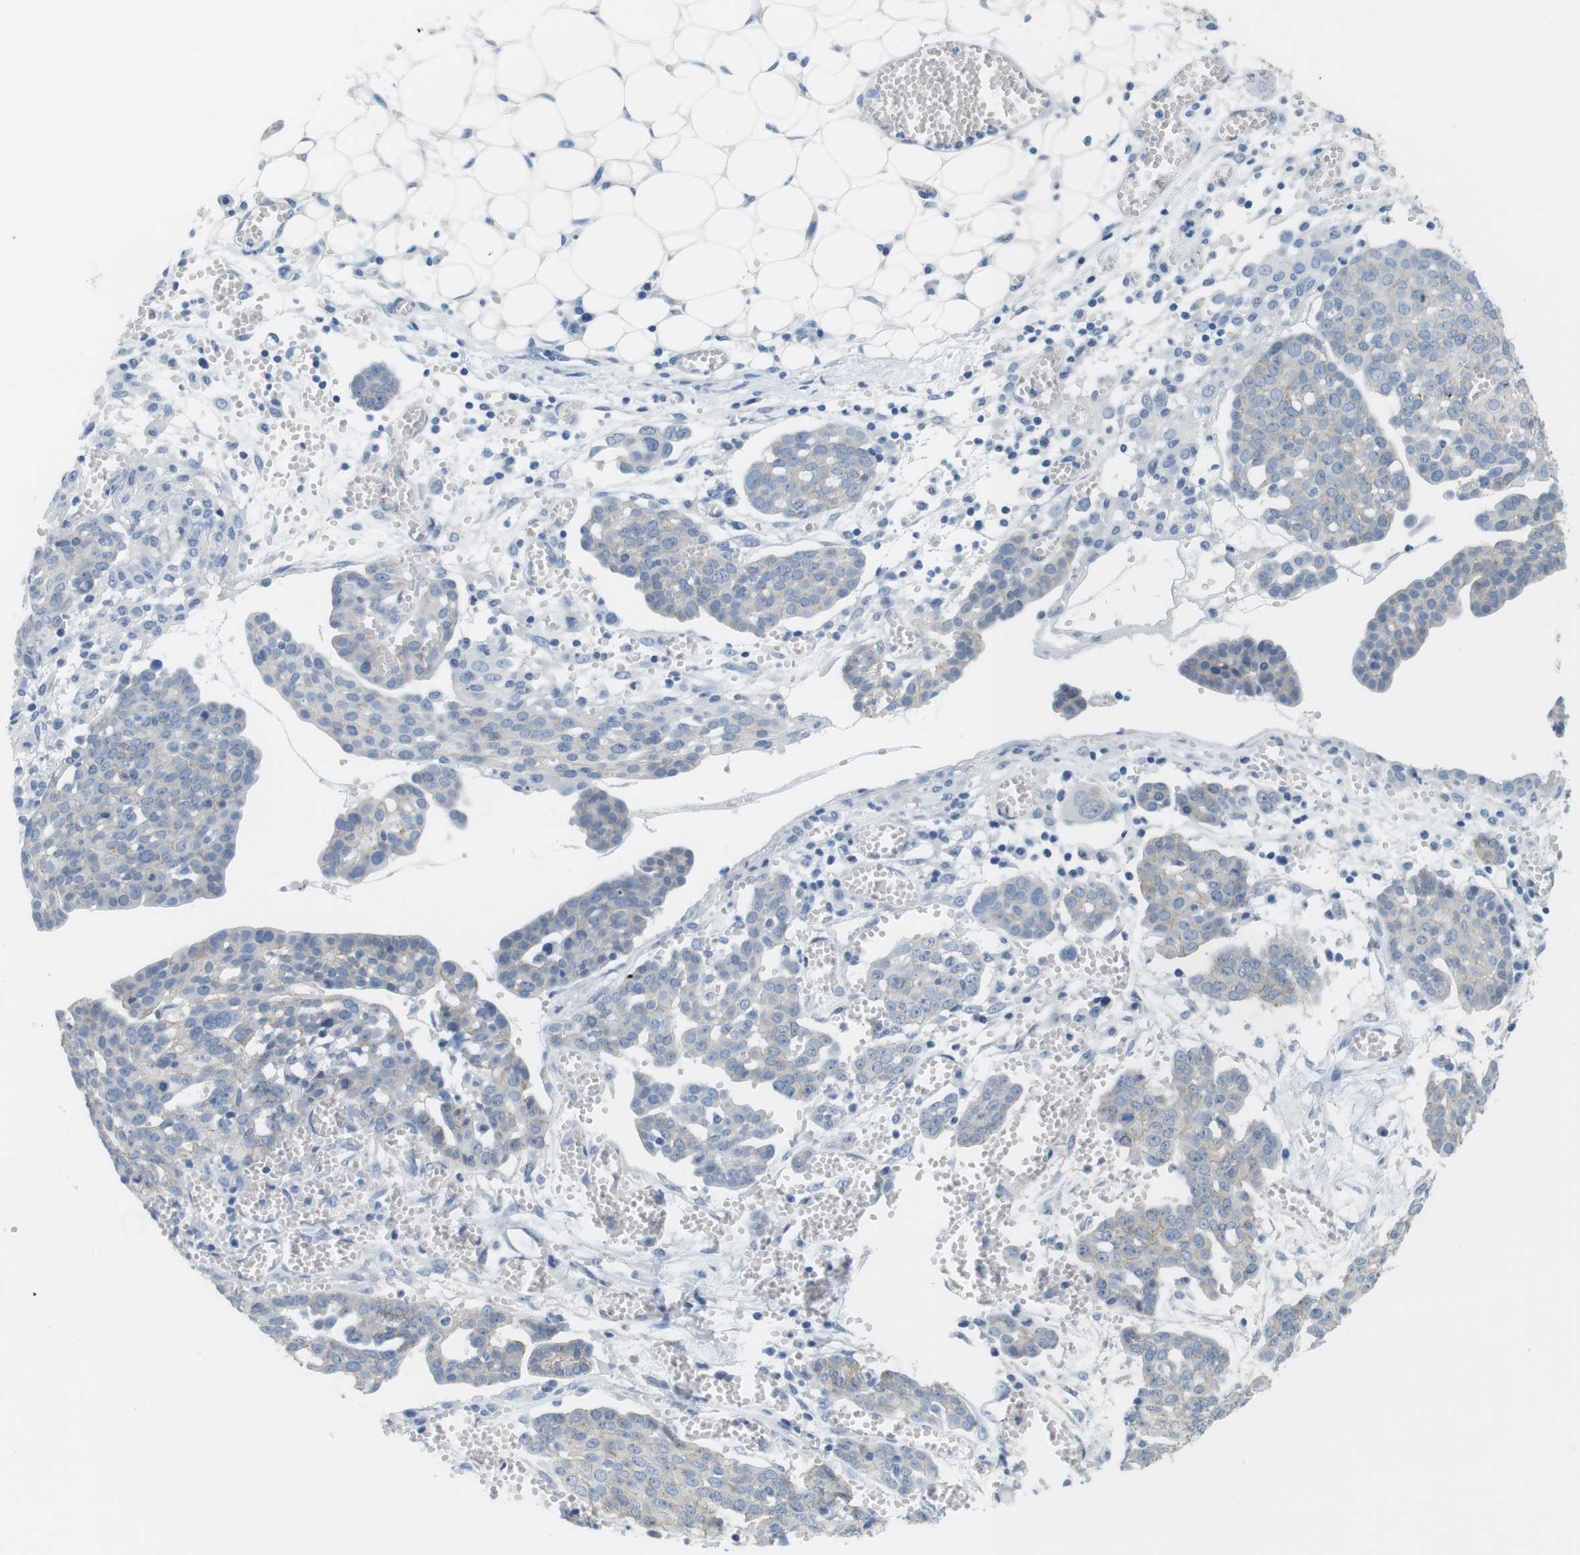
{"staining": {"intensity": "weak", "quantity": "<25%", "location": "cytoplasmic/membranous"}, "tissue": "ovarian cancer", "cell_type": "Tumor cells", "image_type": "cancer", "snomed": [{"axis": "morphology", "description": "Cystadenocarcinoma, serous, NOS"}, {"axis": "topography", "description": "Soft tissue"}, {"axis": "topography", "description": "Ovary"}], "caption": "DAB (3,3'-diaminobenzidine) immunohistochemical staining of human serous cystadenocarcinoma (ovarian) demonstrates no significant positivity in tumor cells.", "gene": "SLC6A6", "patient": {"sex": "female", "age": 57}}